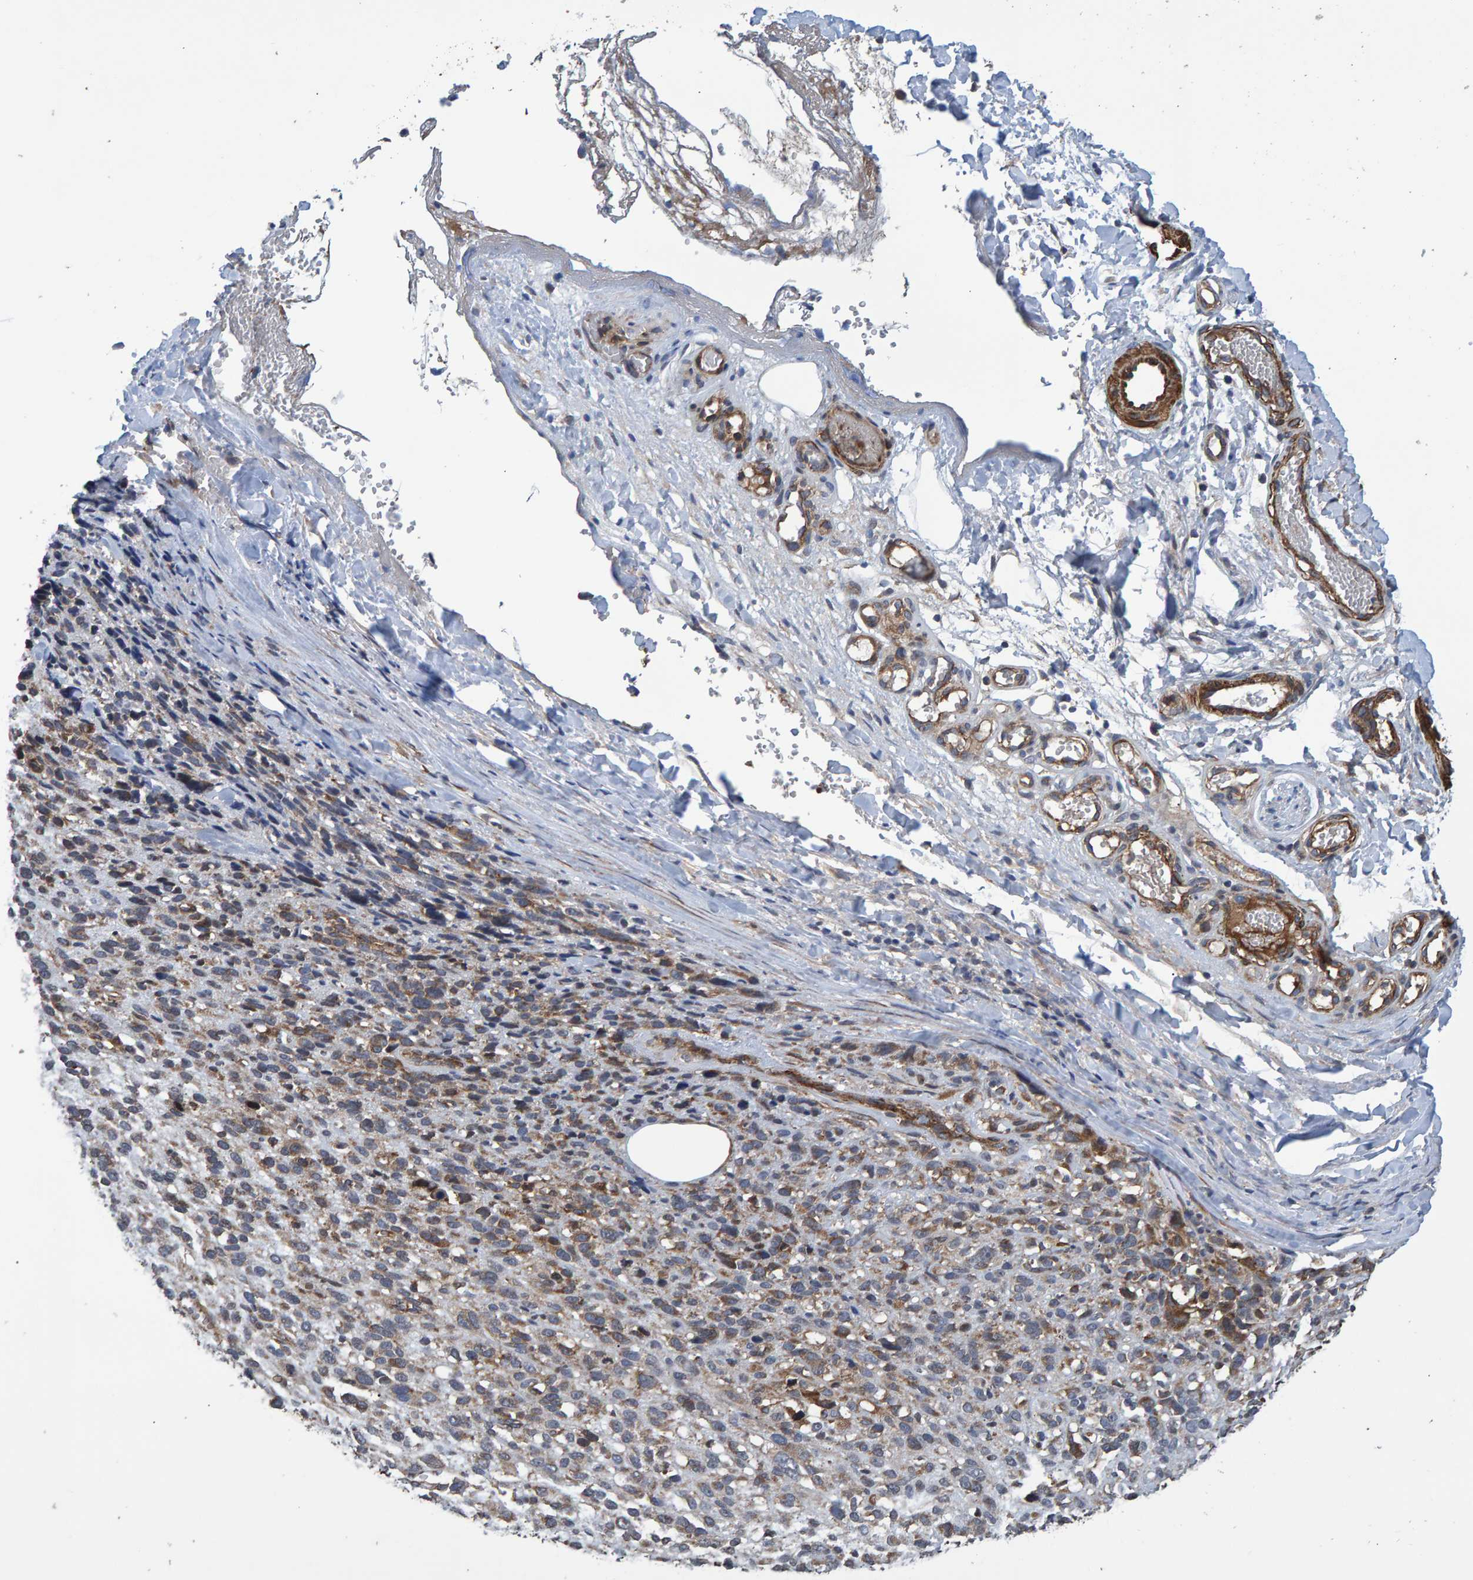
{"staining": {"intensity": "weak", "quantity": ">75%", "location": "cytoplasmic/membranous"}, "tissue": "melanoma", "cell_type": "Tumor cells", "image_type": "cancer", "snomed": [{"axis": "morphology", "description": "Malignant melanoma, NOS"}, {"axis": "topography", "description": "Skin"}], "caption": "Malignant melanoma stained for a protein (brown) demonstrates weak cytoplasmic/membranous positive staining in about >75% of tumor cells.", "gene": "SLIT2", "patient": {"sex": "female", "age": 55}}